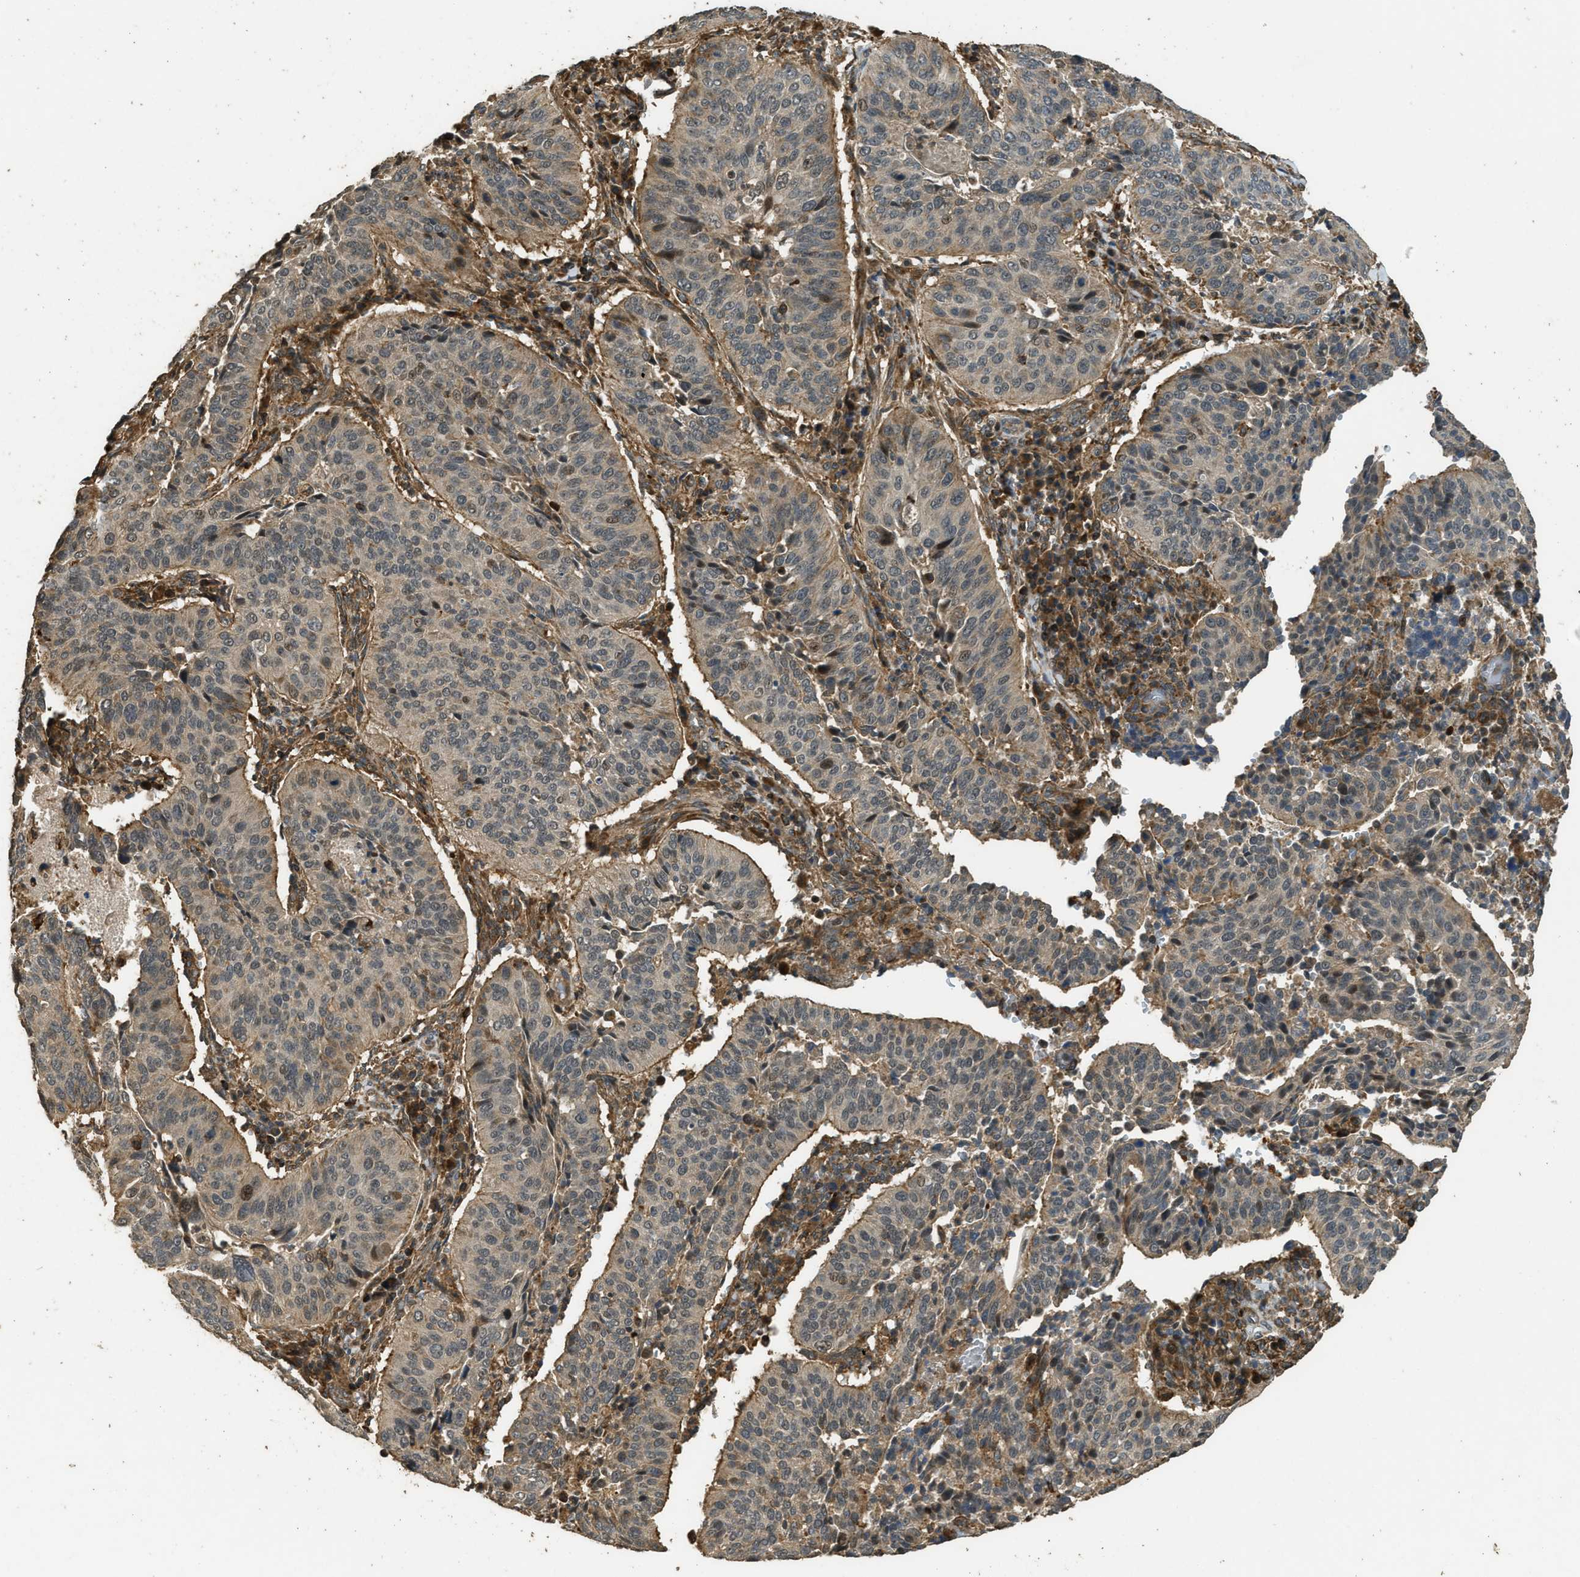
{"staining": {"intensity": "moderate", "quantity": ">75%", "location": "cytoplasmic/membranous"}, "tissue": "cervical cancer", "cell_type": "Tumor cells", "image_type": "cancer", "snomed": [{"axis": "morphology", "description": "Normal tissue, NOS"}, {"axis": "morphology", "description": "Squamous cell carcinoma, NOS"}, {"axis": "topography", "description": "Cervix"}], "caption": "This is a micrograph of IHC staining of cervical squamous cell carcinoma, which shows moderate staining in the cytoplasmic/membranous of tumor cells.", "gene": "PPP6R3", "patient": {"sex": "female", "age": 39}}